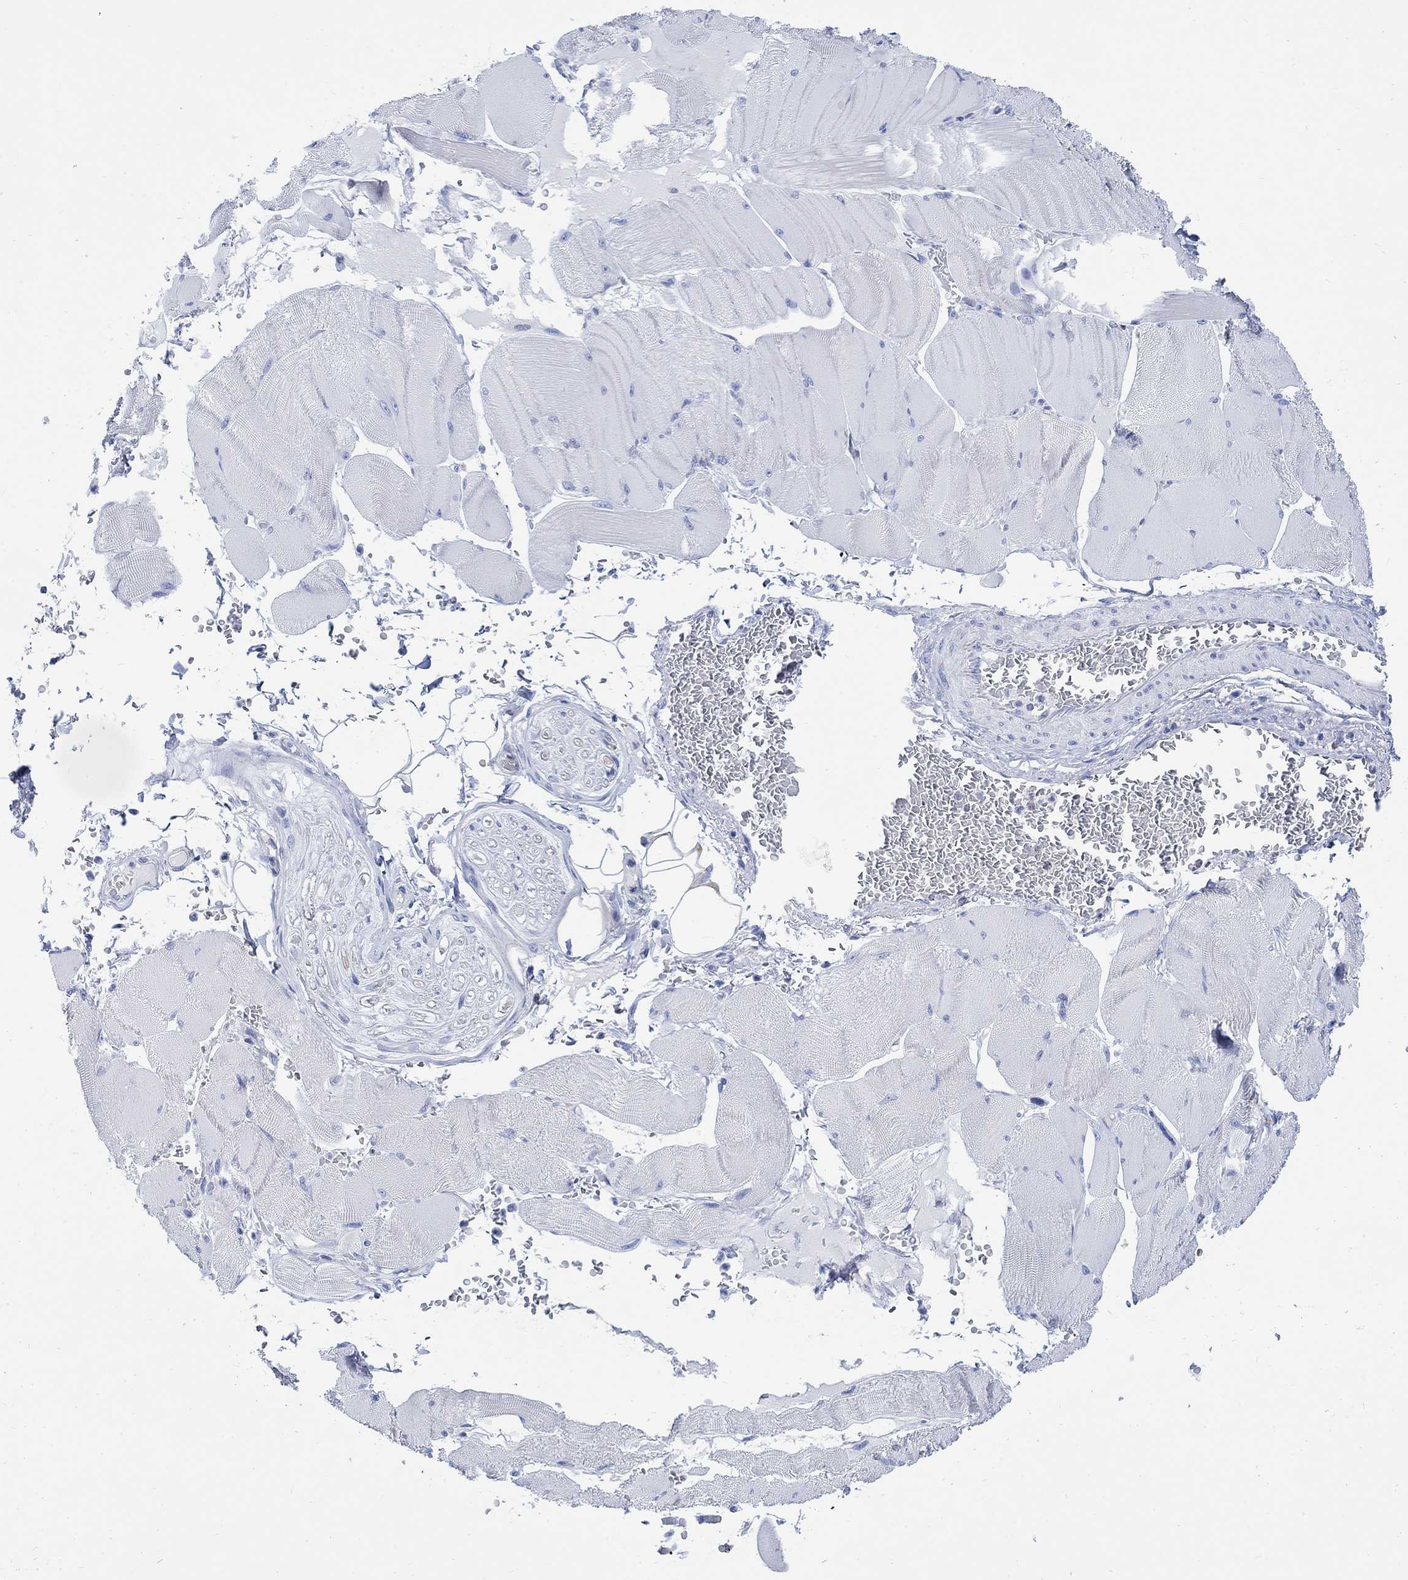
{"staining": {"intensity": "negative", "quantity": "none", "location": "none"}, "tissue": "skeletal muscle", "cell_type": "Myocytes", "image_type": "normal", "snomed": [{"axis": "morphology", "description": "Normal tissue, NOS"}, {"axis": "topography", "description": "Skeletal muscle"}], "caption": "Protein analysis of unremarkable skeletal muscle exhibits no significant expression in myocytes. (DAB IHC with hematoxylin counter stain).", "gene": "CPLX1", "patient": {"sex": "male", "age": 56}}